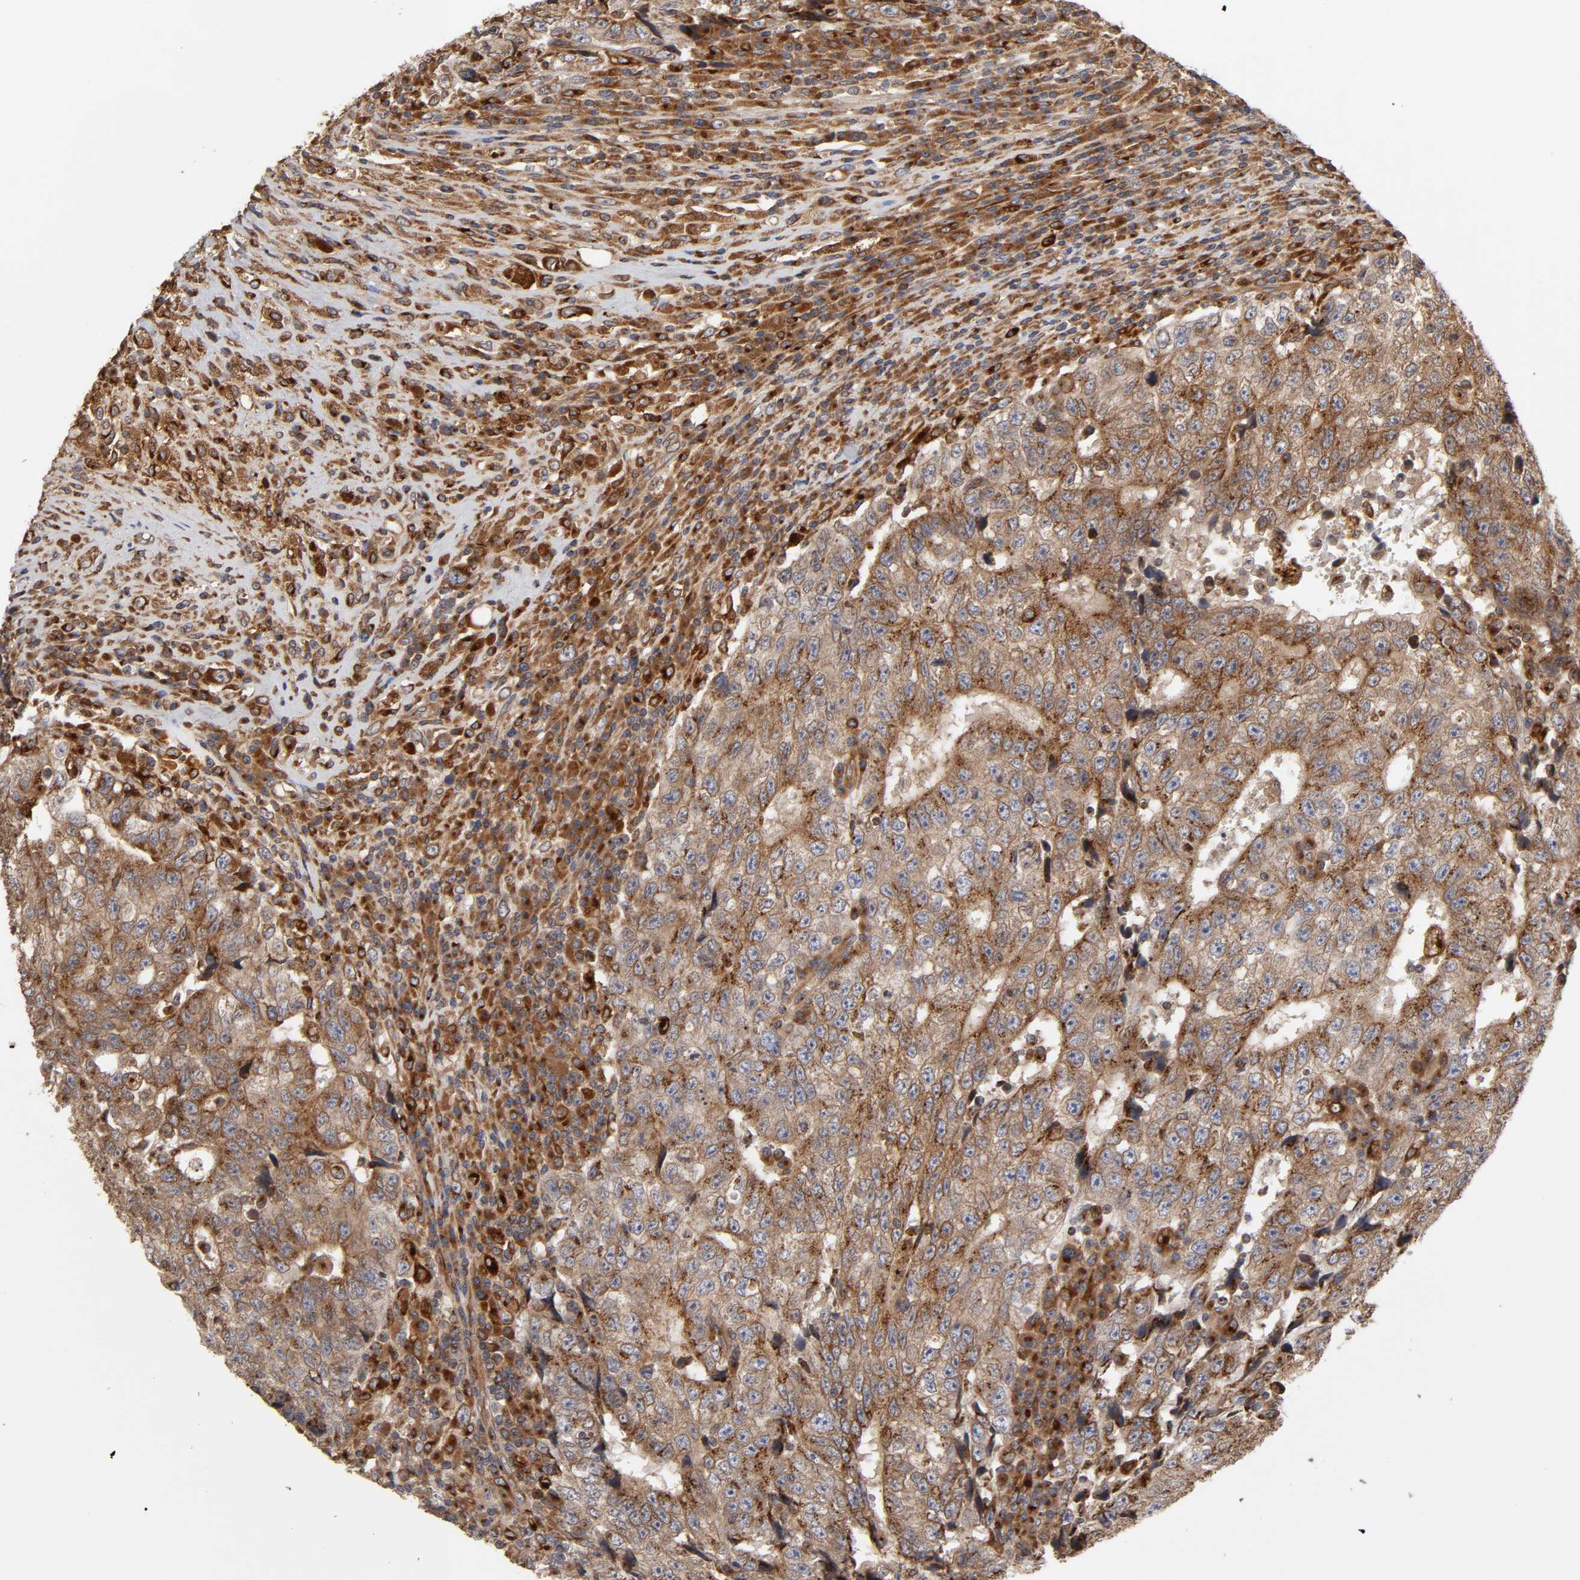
{"staining": {"intensity": "strong", "quantity": ">75%", "location": "cytoplasmic/membranous"}, "tissue": "testis cancer", "cell_type": "Tumor cells", "image_type": "cancer", "snomed": [{"axis": "morphology", "description": "Necrosis, NOS"}, {"axis": "morphology", "description": "Carcinoma, Embryonal, NOS"}, {"axis": "topography", "description": "Testis"}], "caption": "There is high levels of strong cytoplasmic/membranous staining in tumor cells of testis cancer (embryonal carcinoma), as demonstrated by immunohistochemical staining (brown color).", "gene": "GNPTG", "patient": {"sex": "male", "age": 19}}